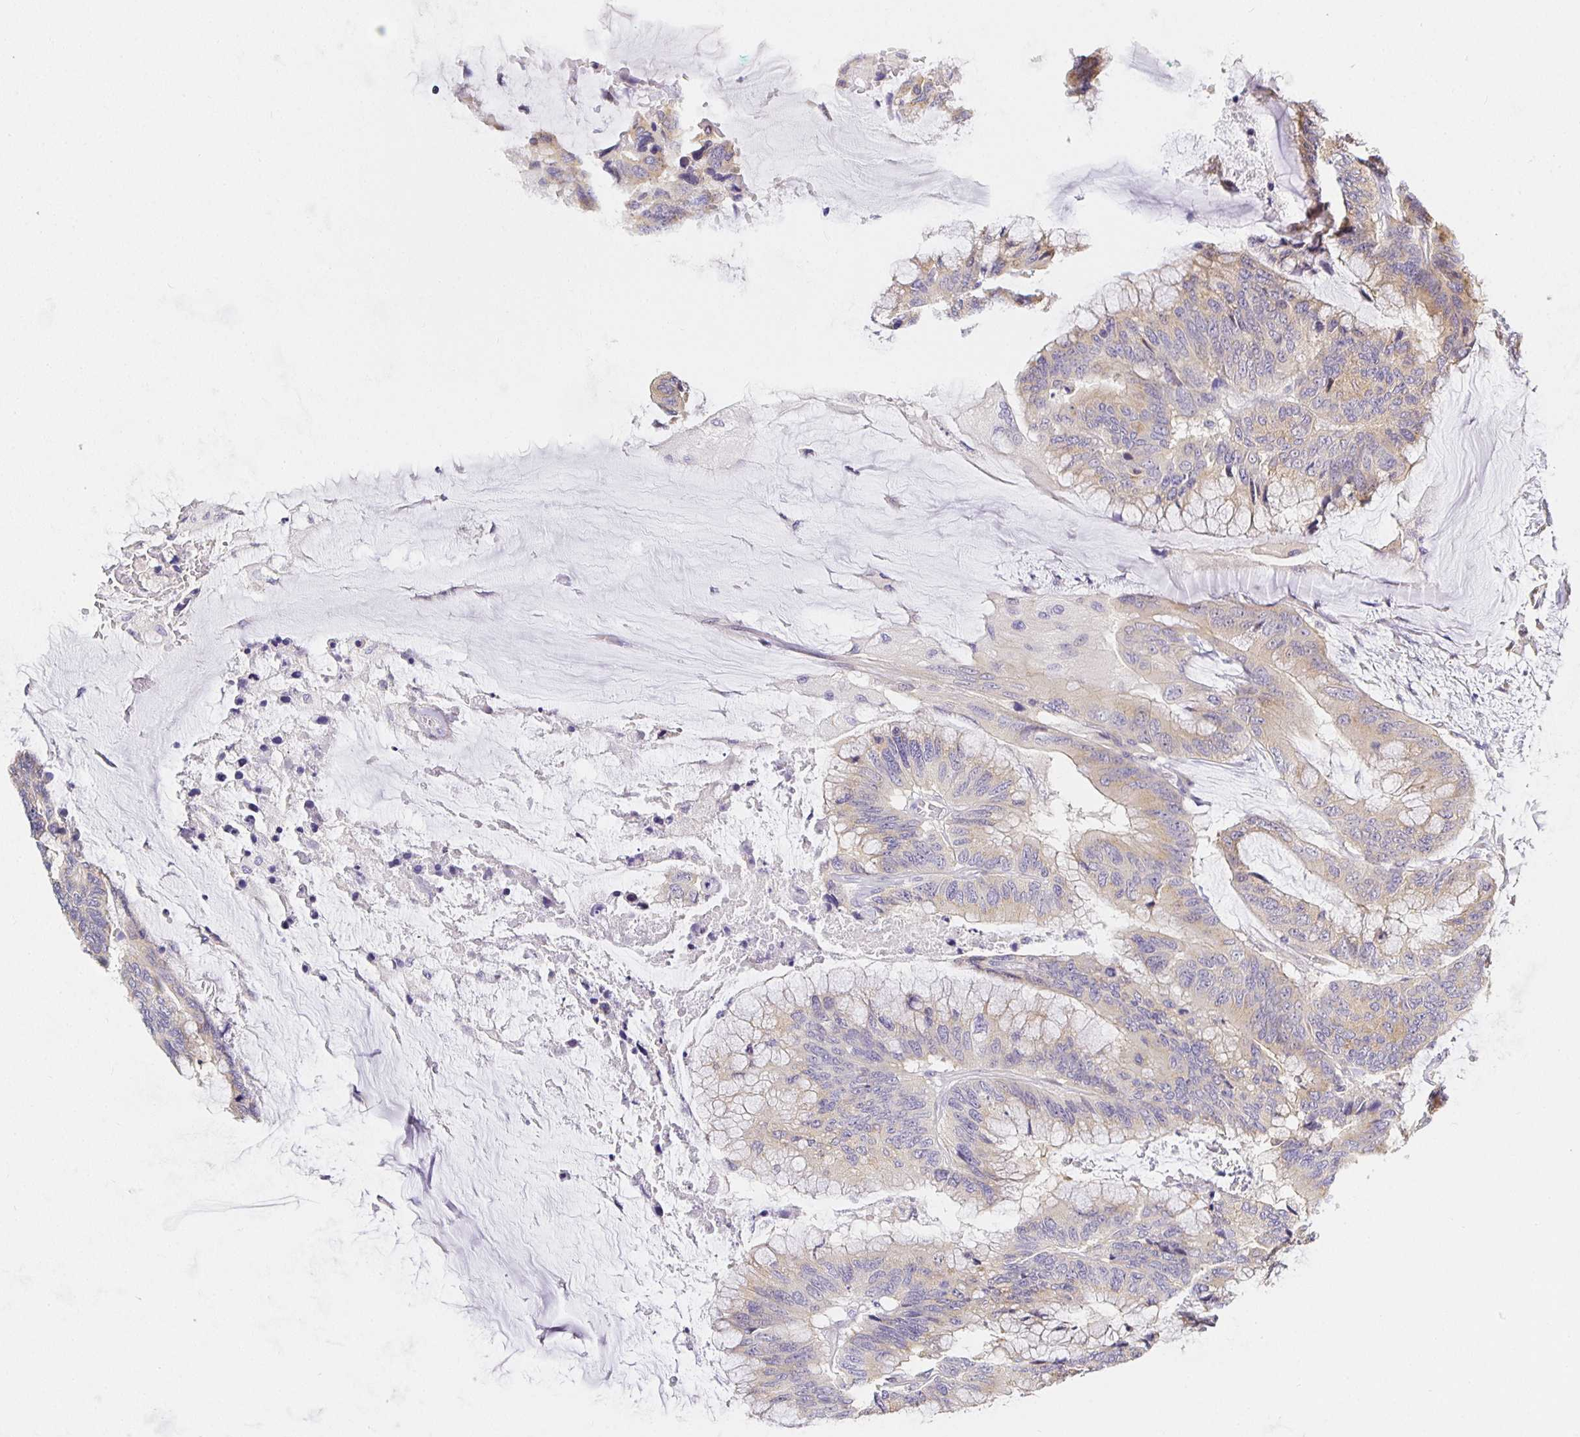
{"staining": {"intensity": "weak", "quantity": "25%-75%", "location": "cytoplasmic/membranous"}, "tissue": "colorectal cancer", "cell_type": "Tumor cells", "image_type": "cancer", "snomed": [{"axis": "morphology", "description": "Adenocarcinoma, NOS"}, {"axis": "topography", "description": "Rectum"}], "caption": "This histopathology image exhibits IHC staining of colorectal cancer, with low weak cytoplasmic/membranous positivity in about 25%-75% of tumor cells.", "gene": "OPALIN", "patient": {"sex": "female", "age": 59}}